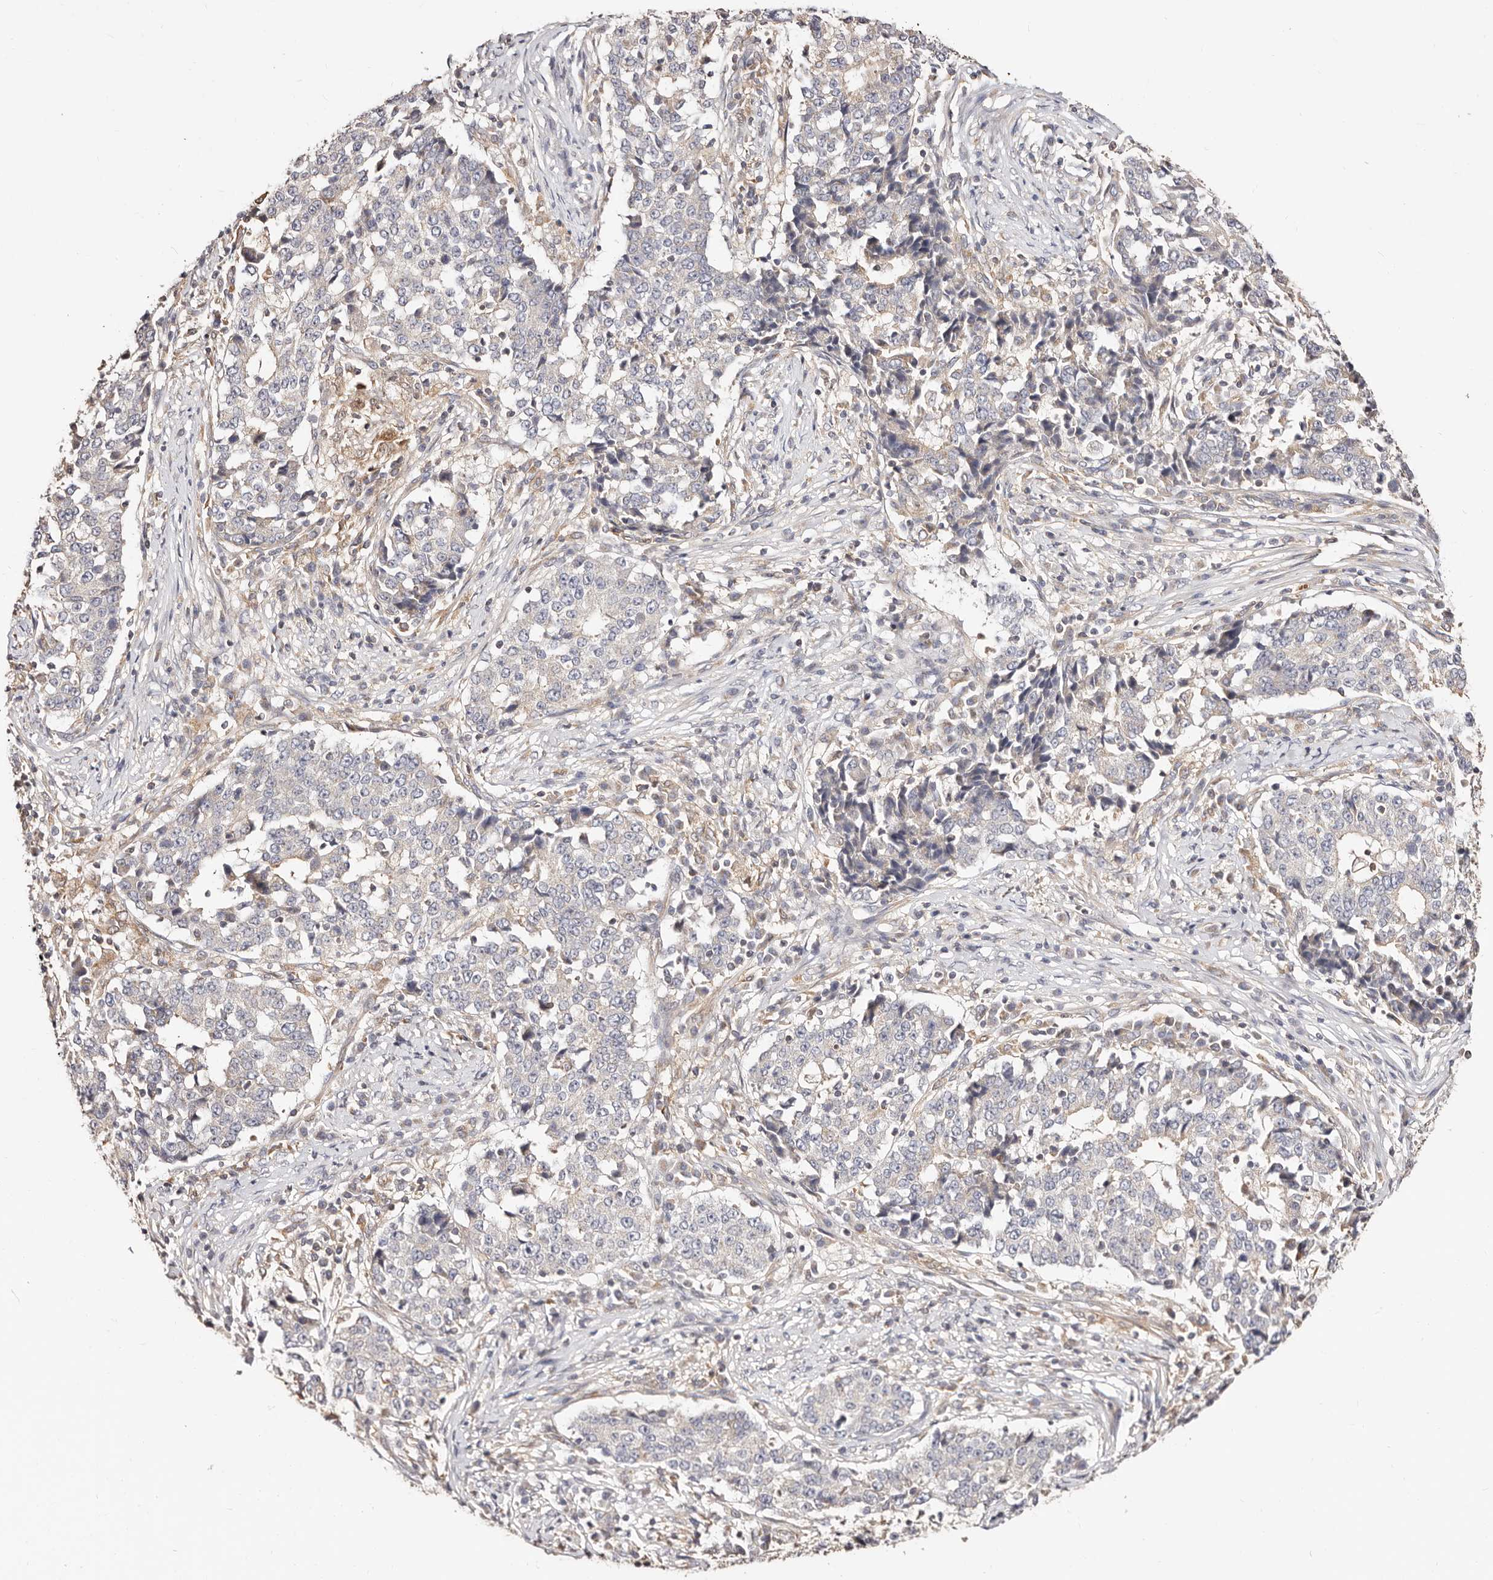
{"staining": {"intensity": "weak", "quantity": "<25%", "location": "cytoplasmic/membranous"}, "tissue": "stomach cancer", "cell_type": "Tumor cells", "image_type": "cancer", "snomed": [{"axis": "morphology", "description": "Adenocarcinoma, NOS"}, {"axis": "topography", "description": "Stomach"}], "caption": "The immunohistochemistry (IHC) image has no significant staining in tumor cells of stomach cancer tissue. Nuclei are stained in blue.", "gene": "MAPK1", "patient": {"sex": "male", "age": 59}}